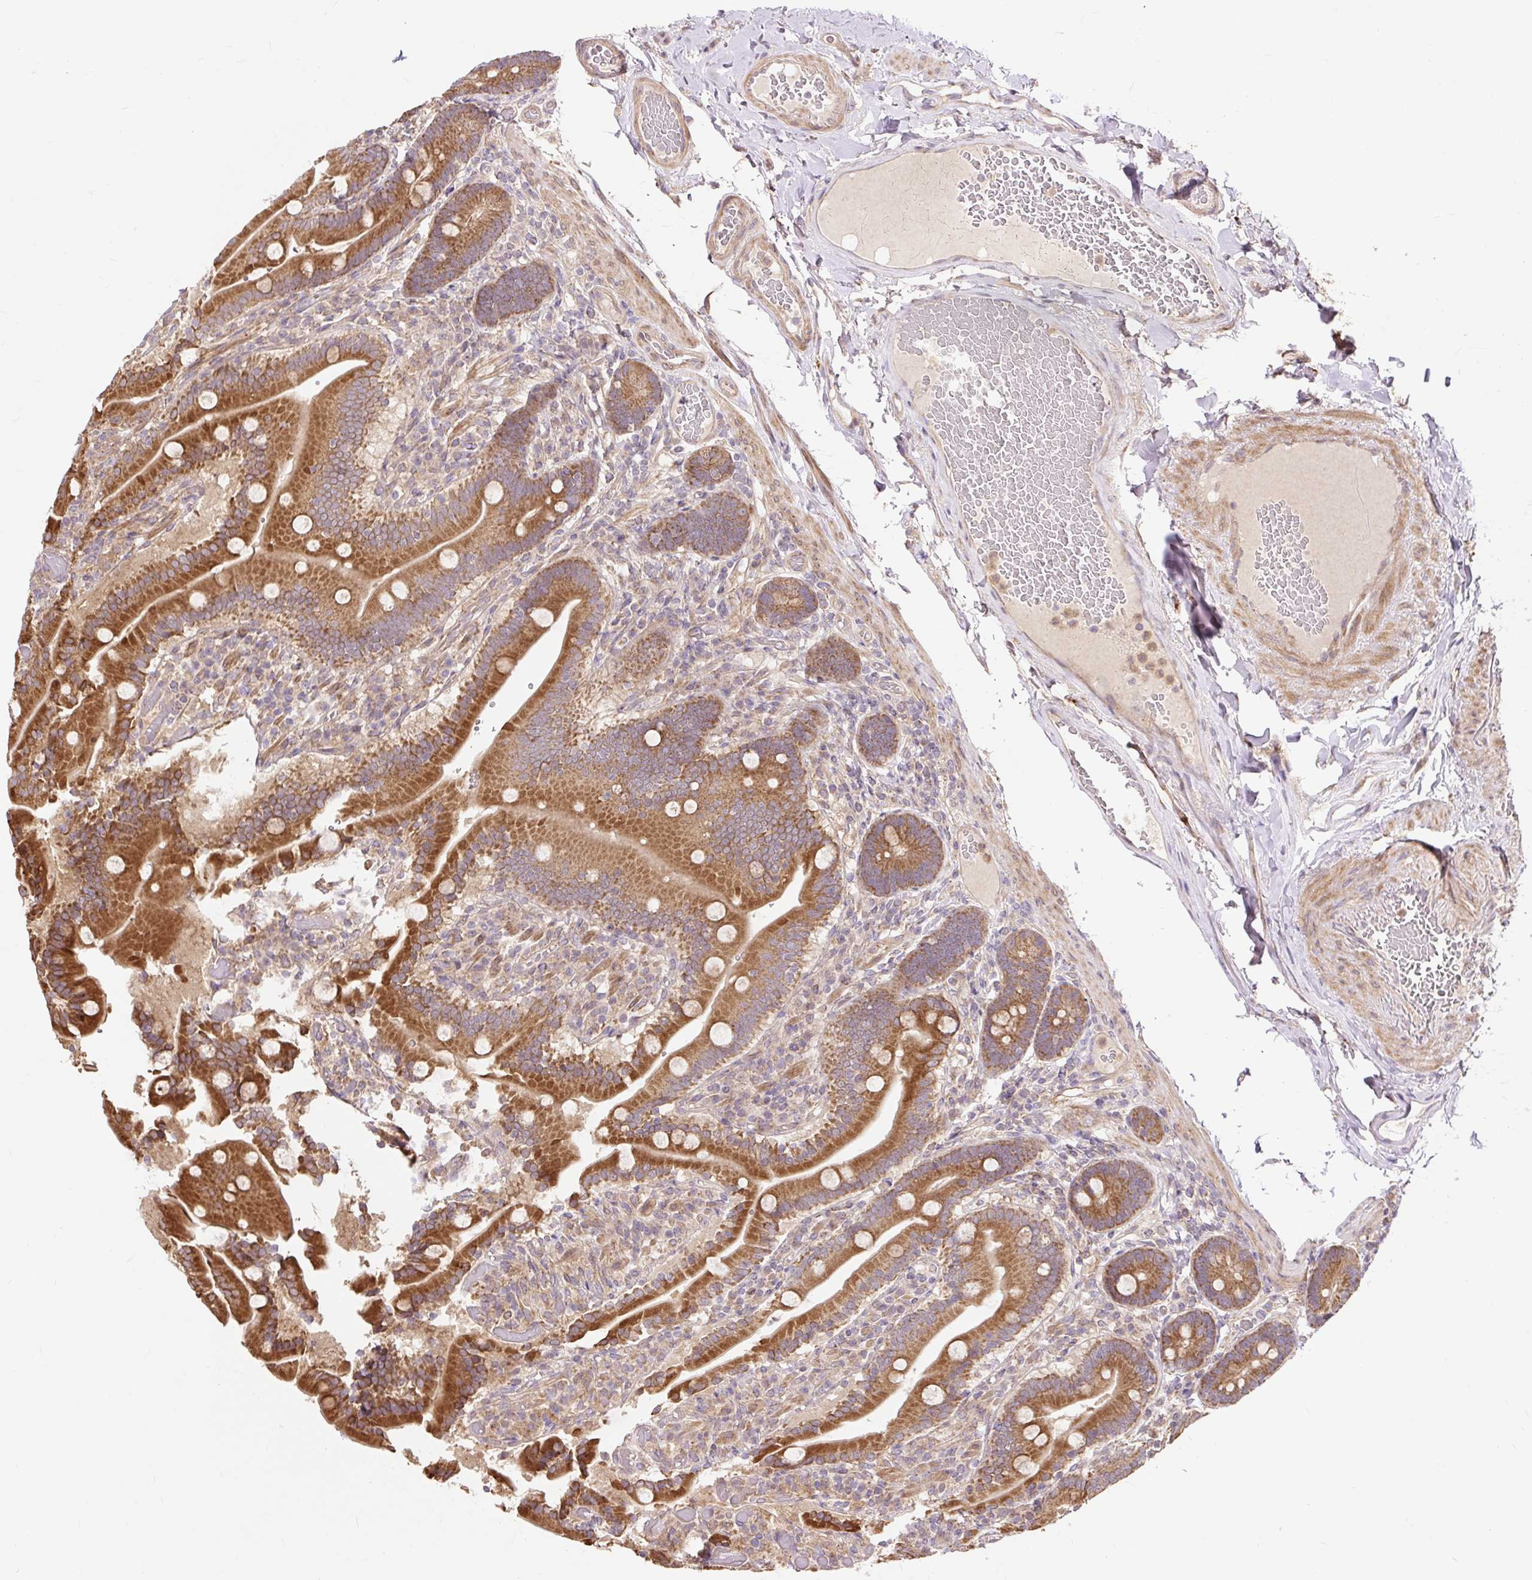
{"staining": {"intensity": "strong", "quantity": ">75%", "location": "cytoplasmic/membranous"}, "tissue": "duodenum", "cell_type": "Glandular cells", "image_type": "normal", "snomed": [{"axis": "morphology", "description": "Normal tissue, NOS"}, {"axis": "topography", "description": "Duodenum"}], "caption": "An immunohistochemistry (IHC) image of unremarkable tissue is shown. Protein staining in brown highlights strong cytoplasmic/membranous positivity in duodenum within glandular cells.", "gene": "TRIAP1", "patient": {"sex": "female", "age": 62}}